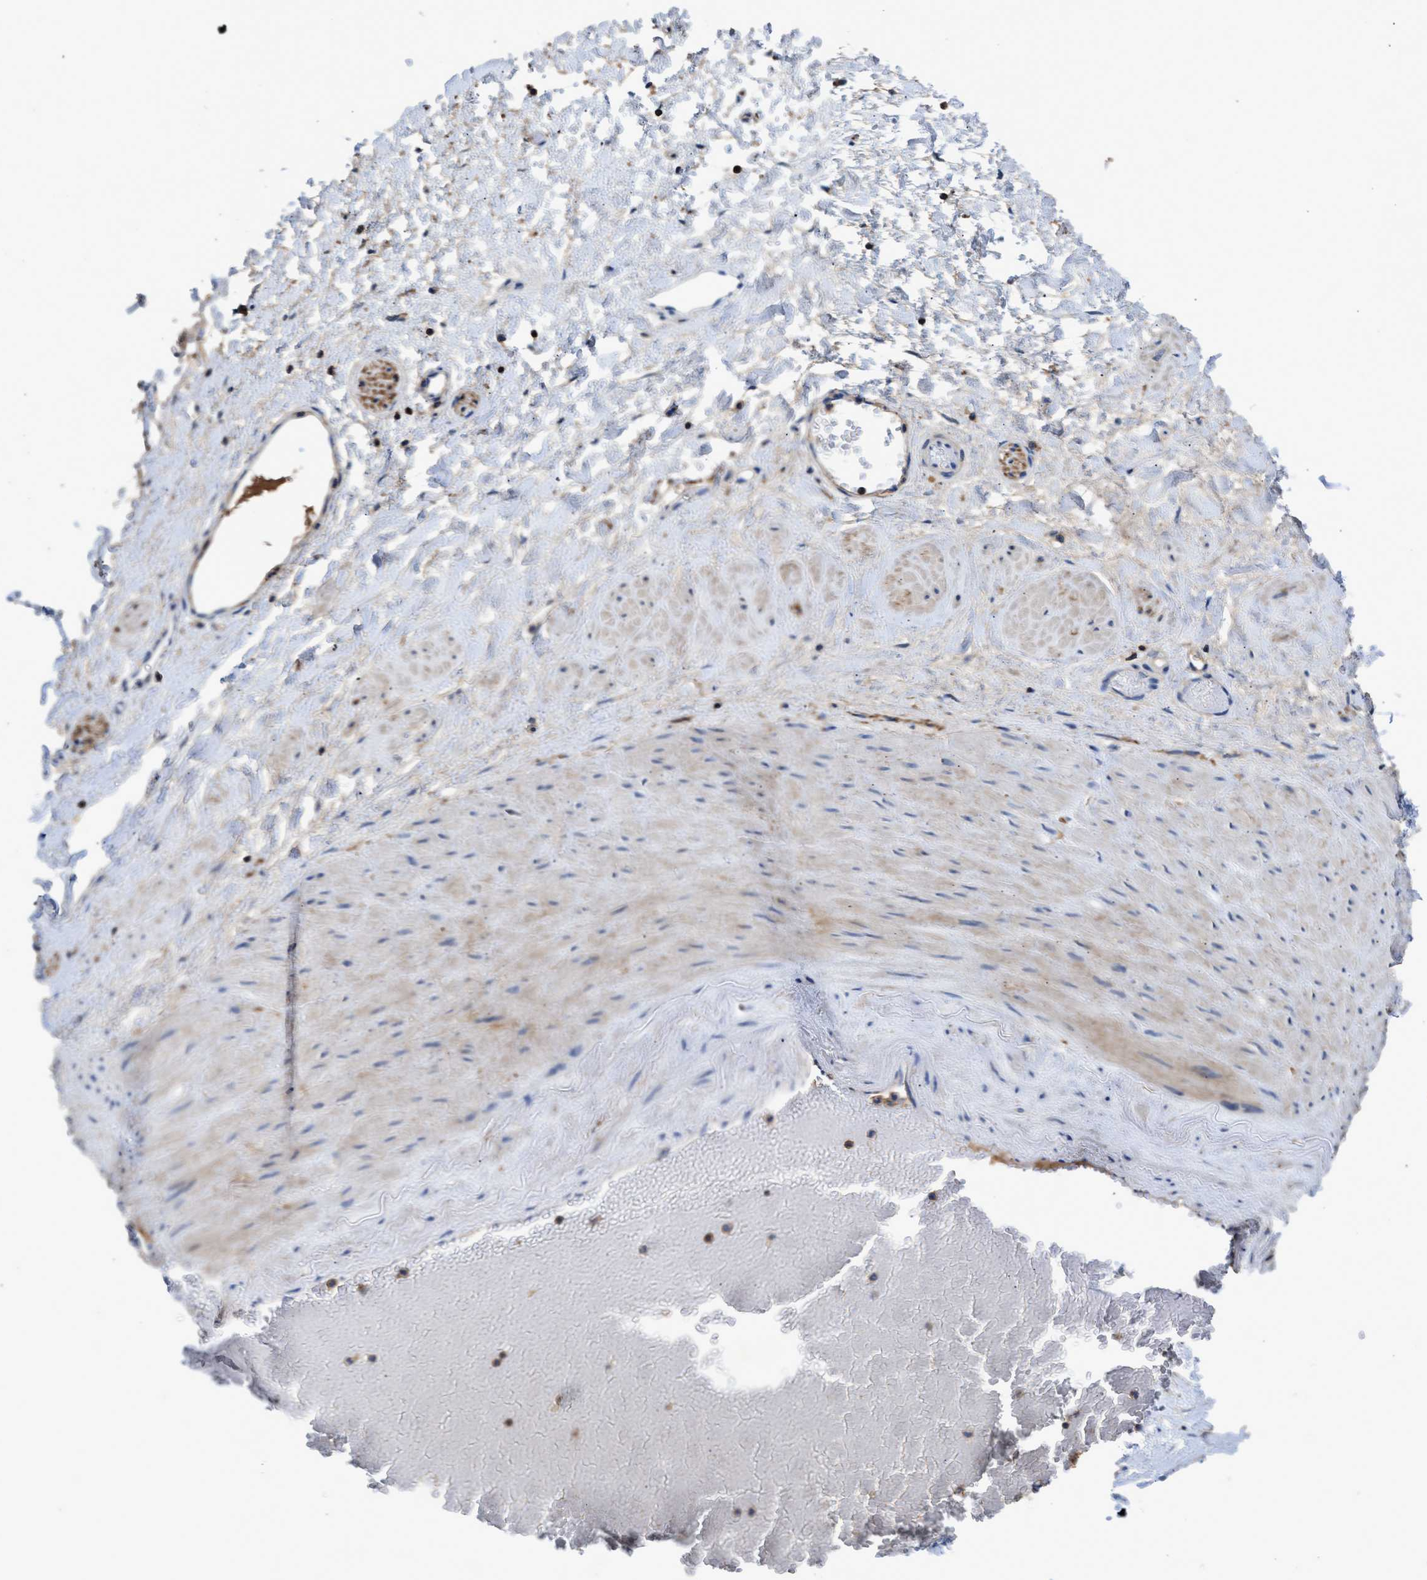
{"staining": {"intensity": "moderate", "quantity": "<25%", "location": "cytoplasmic/membranous"}, "tissue": "adipose tissue", "cell_type": "Adipocytes", "image_type": "normal", "snomed": [{"axis": "morphology", "description": "Normal tissue, NOS"}, {"axis": "topography", "description": "Soft tissue"}, {"axis": "topography", "description": "Vascular tissue"}], "caption": "Adipocytes exhibit moderate cytoplasmic/membranous expression in about <25% of cells in normal adipose tissue.", "gene": "KCNQ4", "patient": {"sex": "female", "age": 35}}